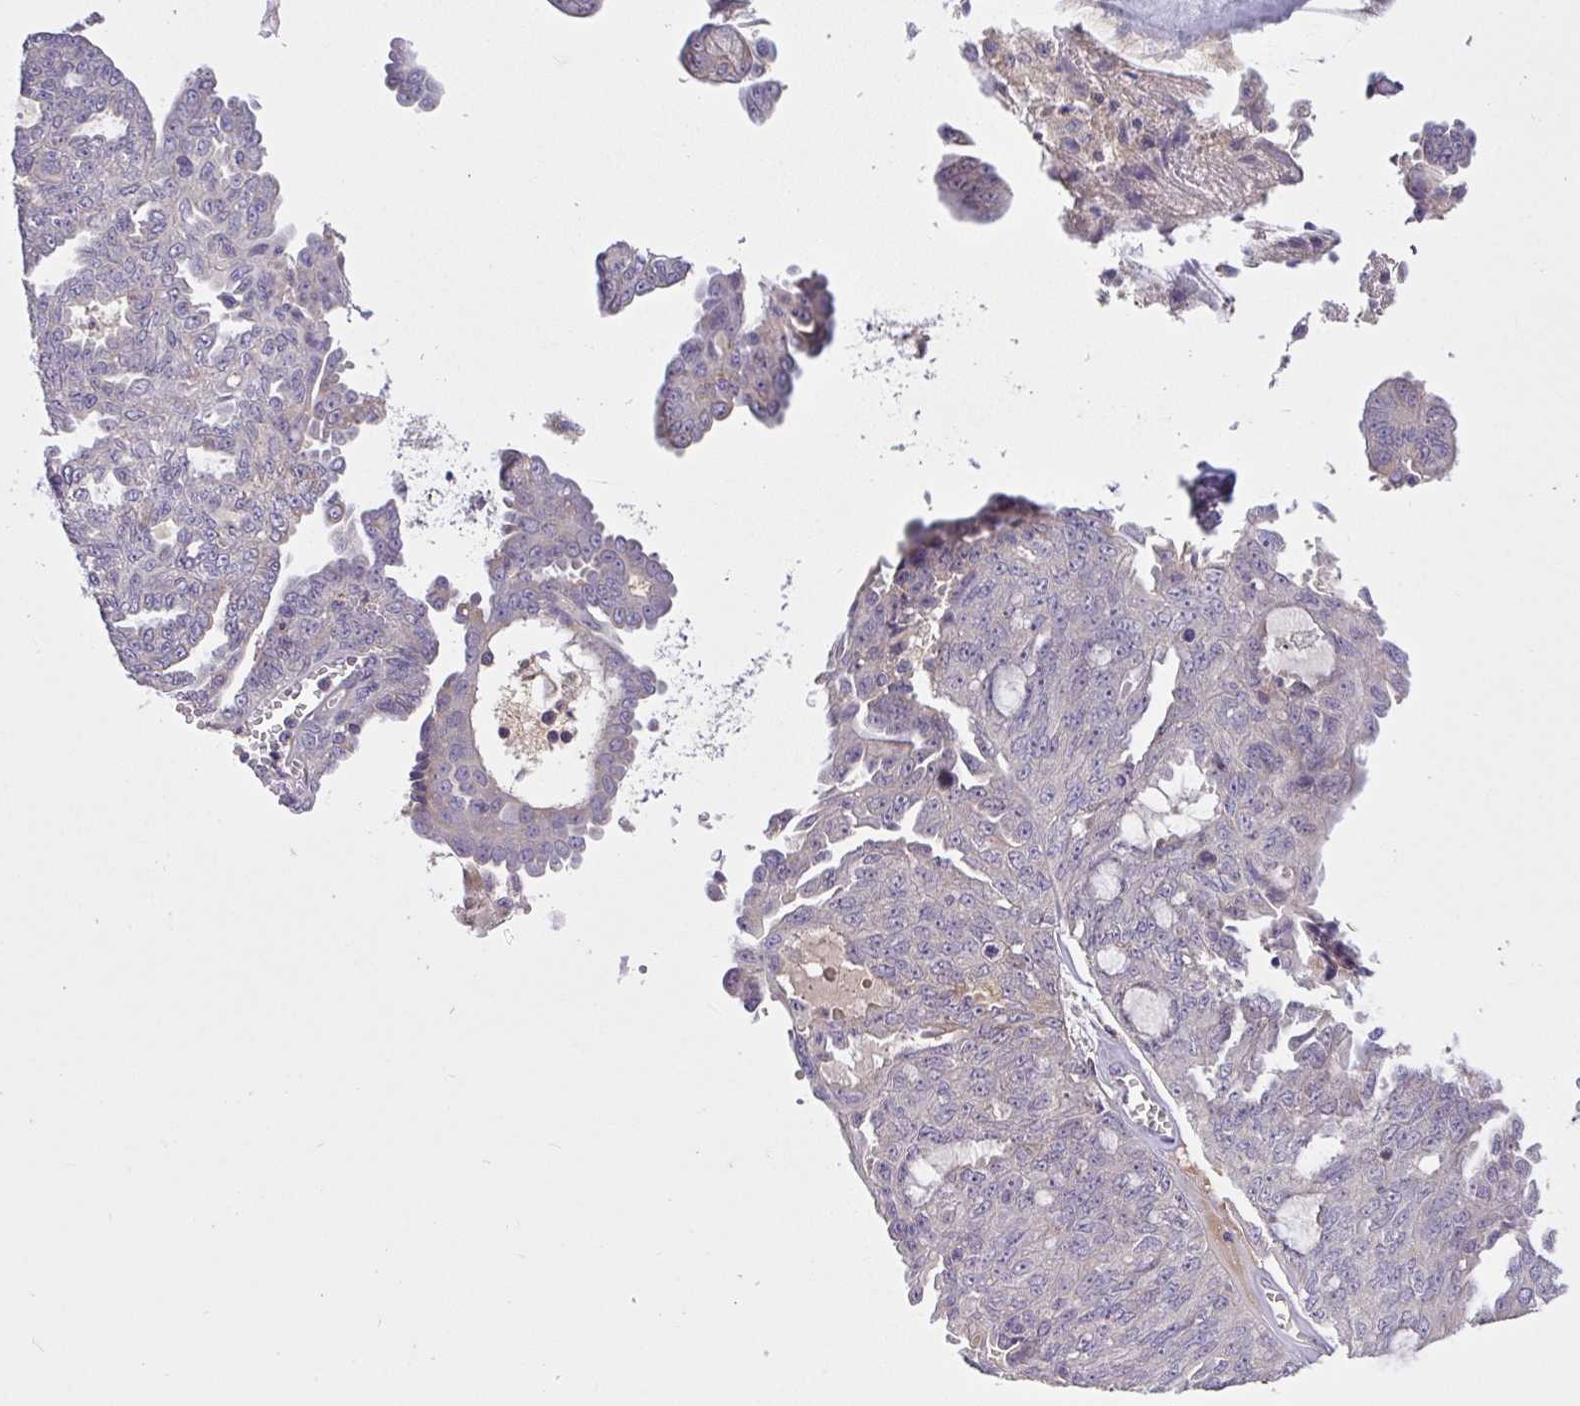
{"staining": {"intensity": "negative", "quantity": "none", "location": "none"}, "tissue": "ovarian cancer", "cell_type": "Tumor cells", "image_type": "cancer", "snomed": [{"axis": "morphology", "description": "Cystadenocarcinoma, serous, NOS"}, {"axis": "topography", "description": "Ovary"}], "caption": "Tumor cells show no significant protein staining in ovarian cancer.", "gene": "ZNF581", "patient": {"sex": "female", "age": 71}}